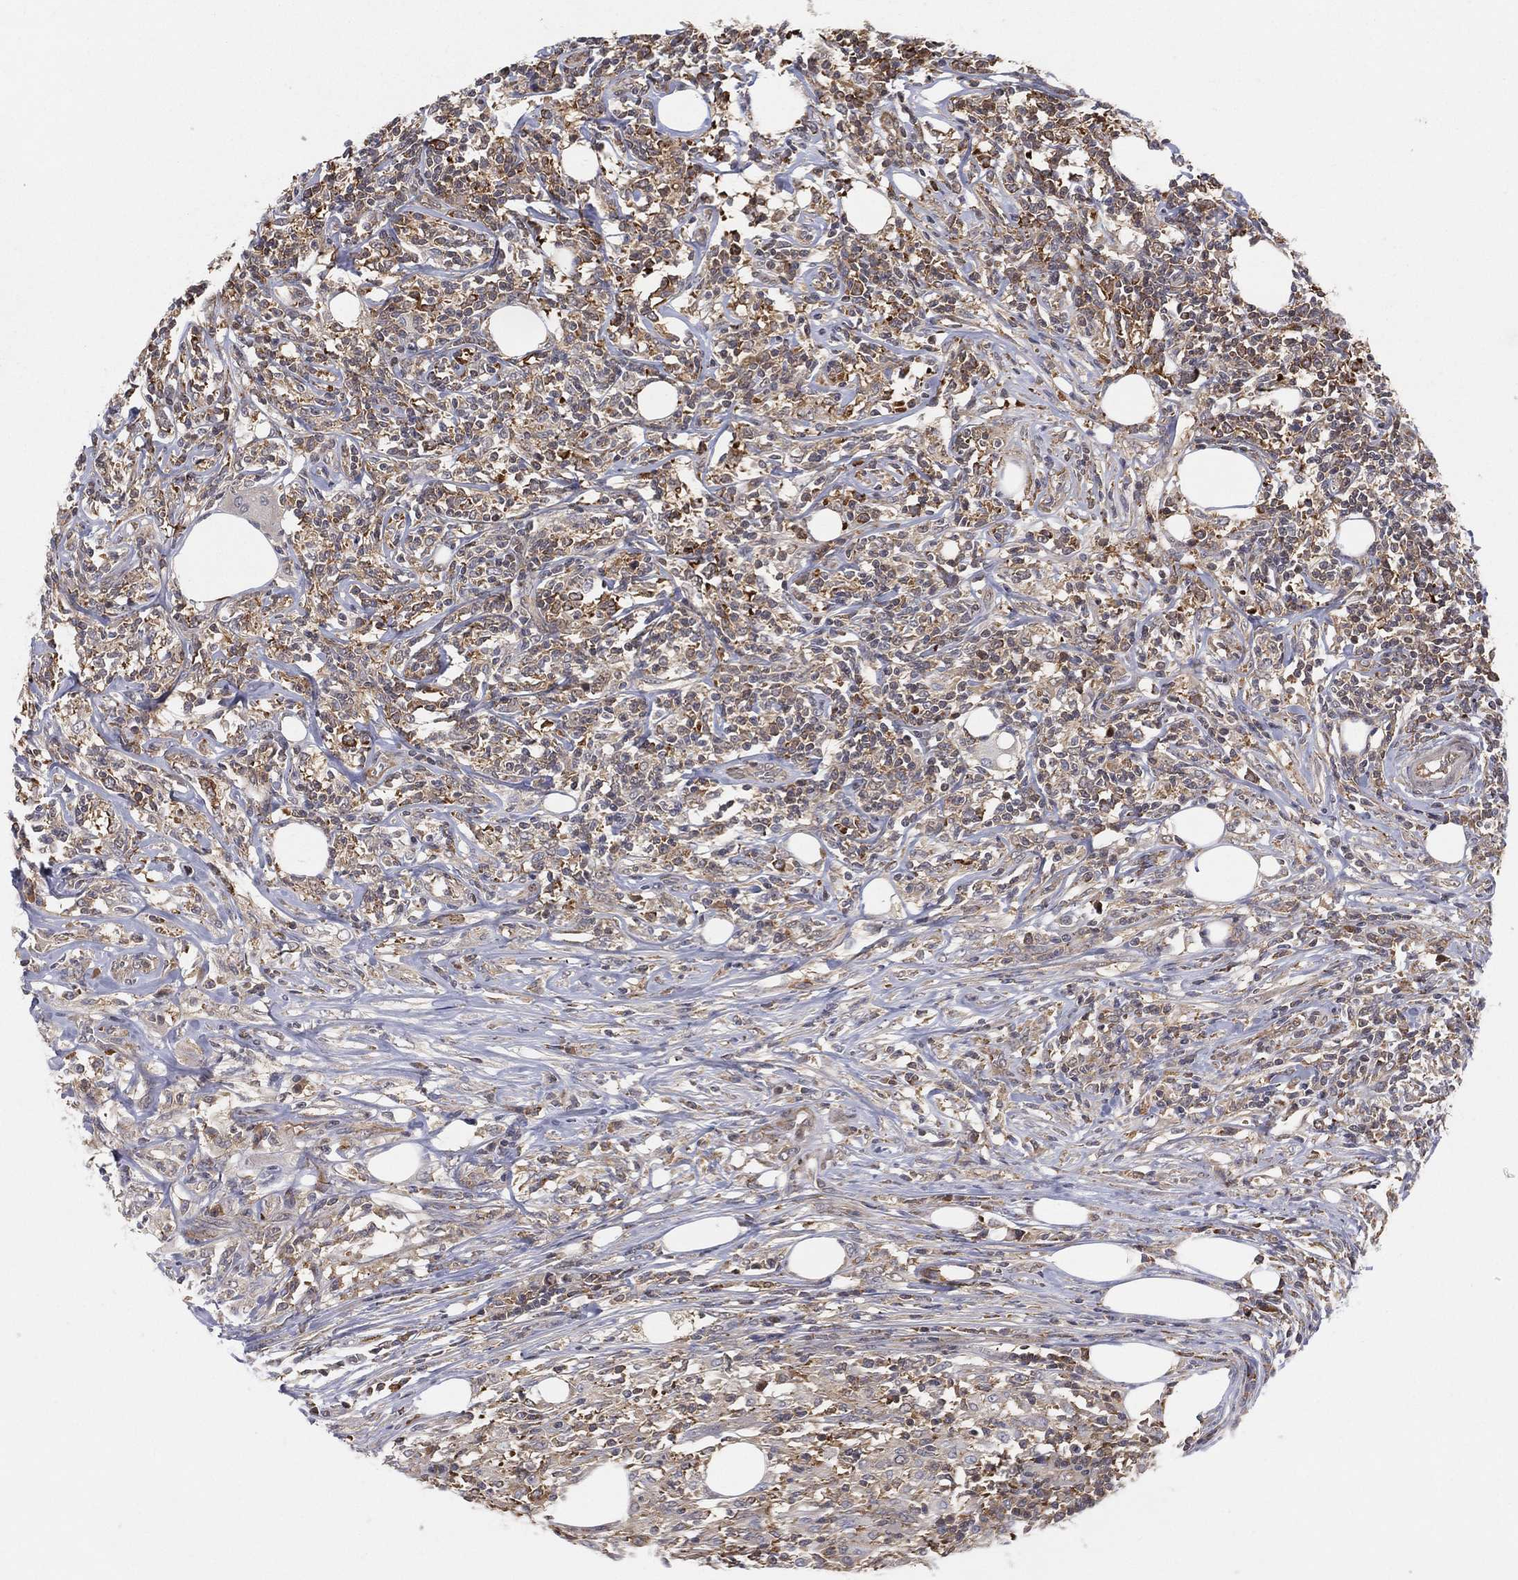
{"staining": {"intensity": "moderate", "quantity": ">75%", "location": "cytoplasmic/membranous"}, "tissue": "lymphoma", "cell_type": "Tumor cells", "image_type": "cancer", "snomed": [{"axis": "morphology", "description": "Malignant lymphoma, non-Hodgkin's type, High grade"}, {"axis": "topography", "description": "Lymph node"}], "caption": "Protein expression analysis of lymphoma displays moderate cytoplasmic/membranous expression in approximately >75% of tumor cells.", "gene": "TMTC4", "patient": {"sex": "female", "age": 84}}